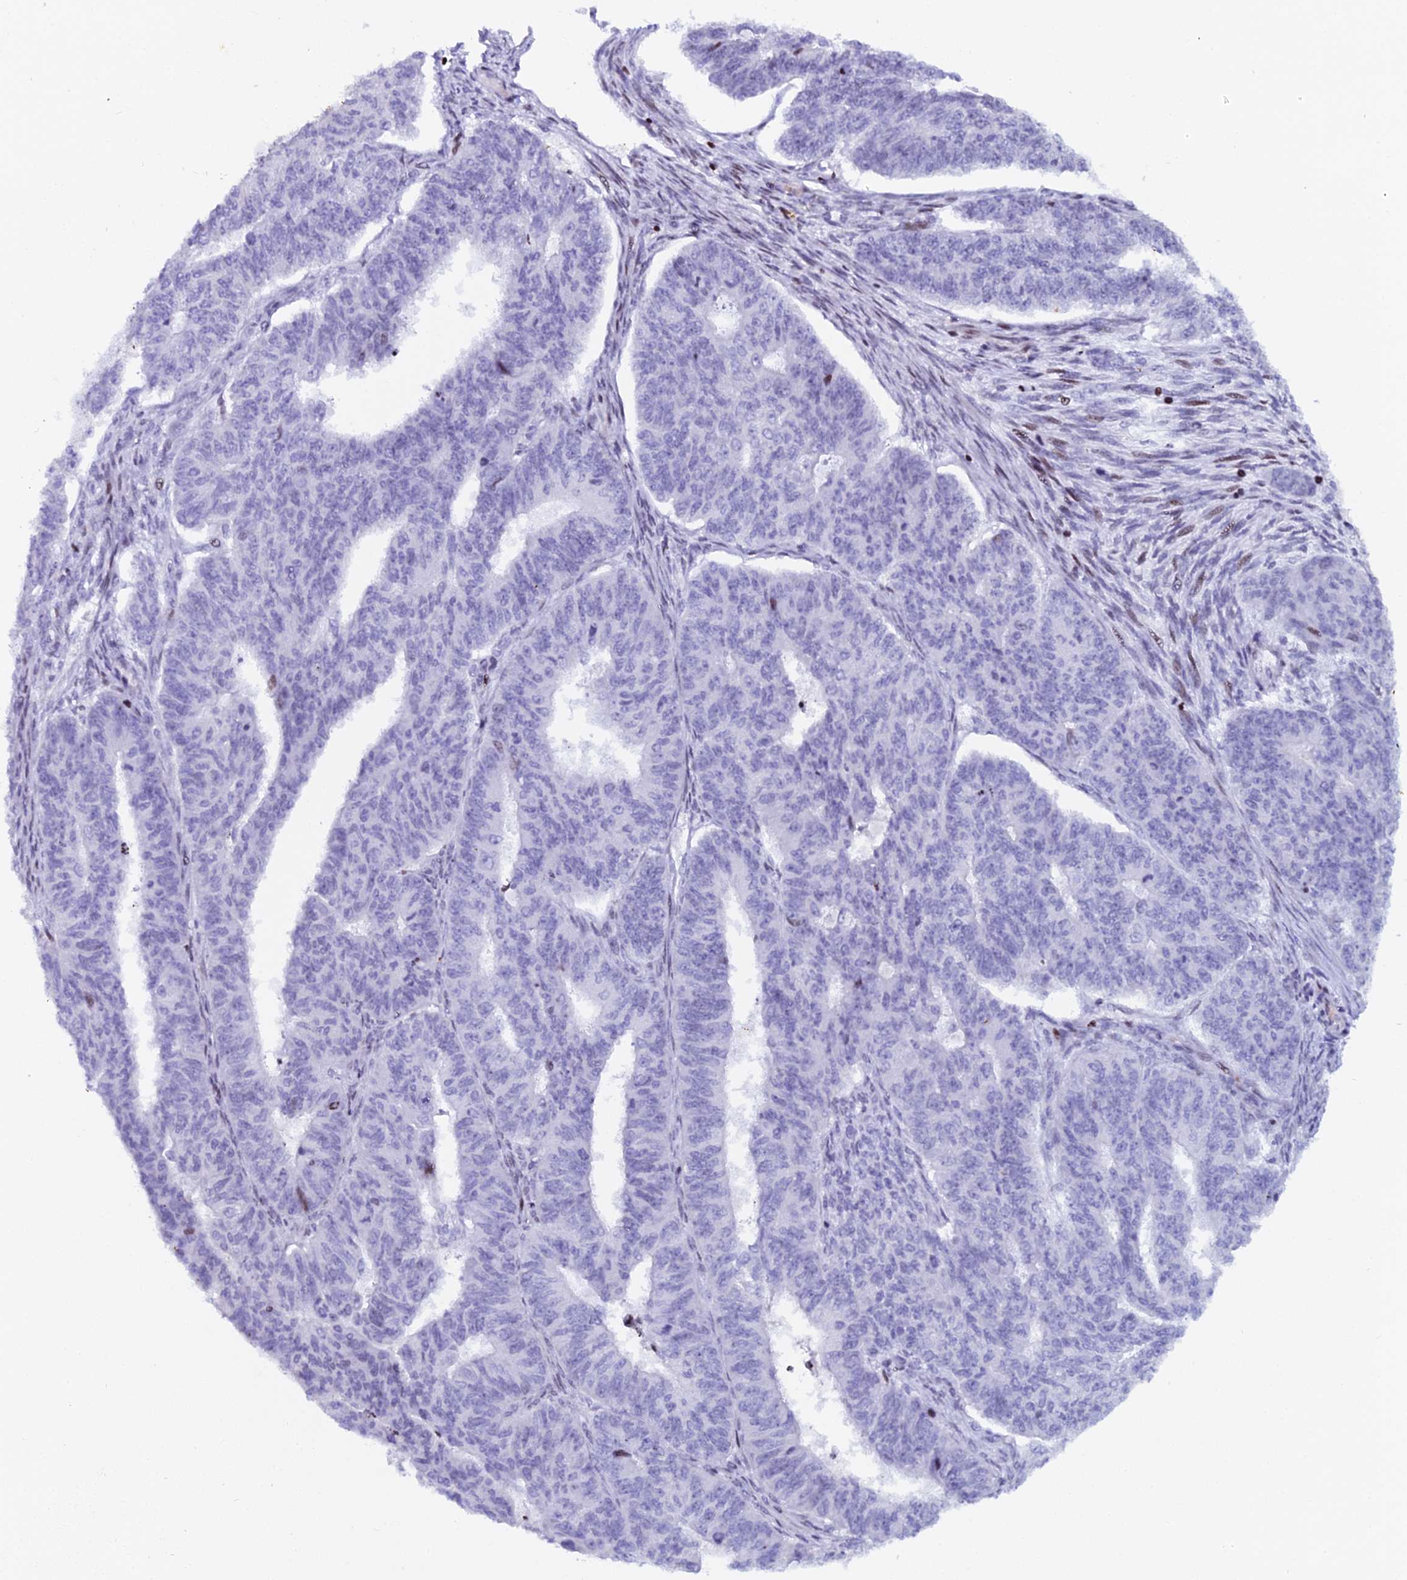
{"staining": {"intensity": "negative", "quantity": "none", "location": "none"}, "tissue": "endometrial cancer", "cell_type": "Tumor cells", "image_type": "cancer", "snomed": [{"axis": "morphology", "description": "Adenocarcinoma, NOS"}, {"axis": "topography", "description": "Endometrium"}], "caption": "DAB (3,3'-diaminobenzidine) immunohistochemical staining of endometrial adenocarcinoma exhibits no significant positivity in tumor cells. (Immunohistochemistry (ihc), brightfield microscopy, high magnification).", "gene": "MYNN", "patient": {"sex": "female", "age": 32}}